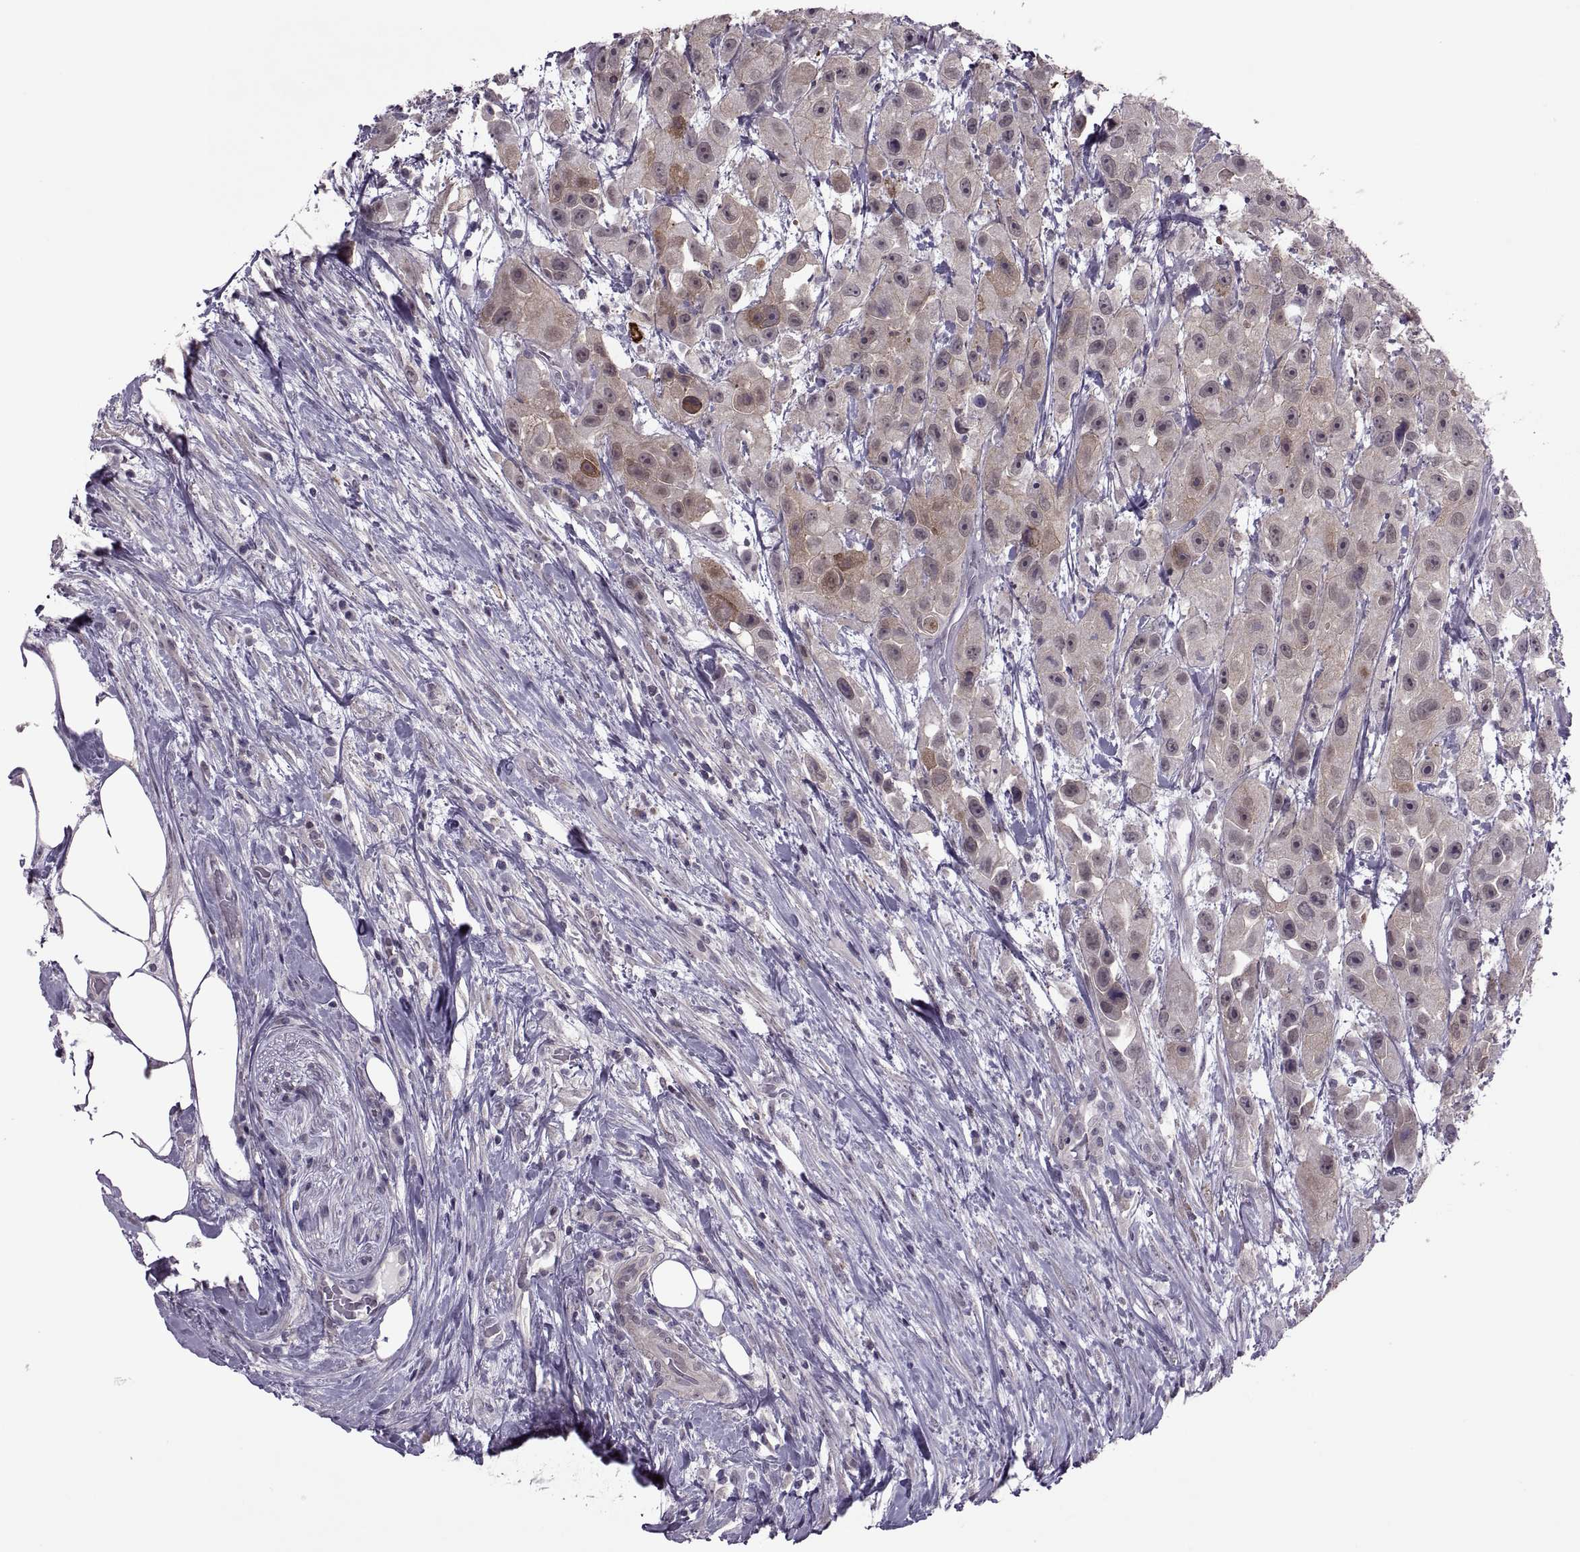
{"staining": {"intensity": "strong", "quantity": "25%-75%", "location": "cytoplasmic/membranous"}, "tissue": "urothelial cancer", "cell_type": "Tumor cells", "image_type": "cancer", "snomed": [{"axis": "morphology", "description": "Urothelial carcinoma, High grade"}, {"axis": "topography", "description": "Urinary bladder"}], "caption": "There is high levels of strong cytoplasmic/membranous staining in tumor cells of urothelial carcinoma (high-grade), as demonstrated by immunohistochemical staining (brown color).", "gene": "ODF3", "patient": {"sex": "male", "age": 79}}